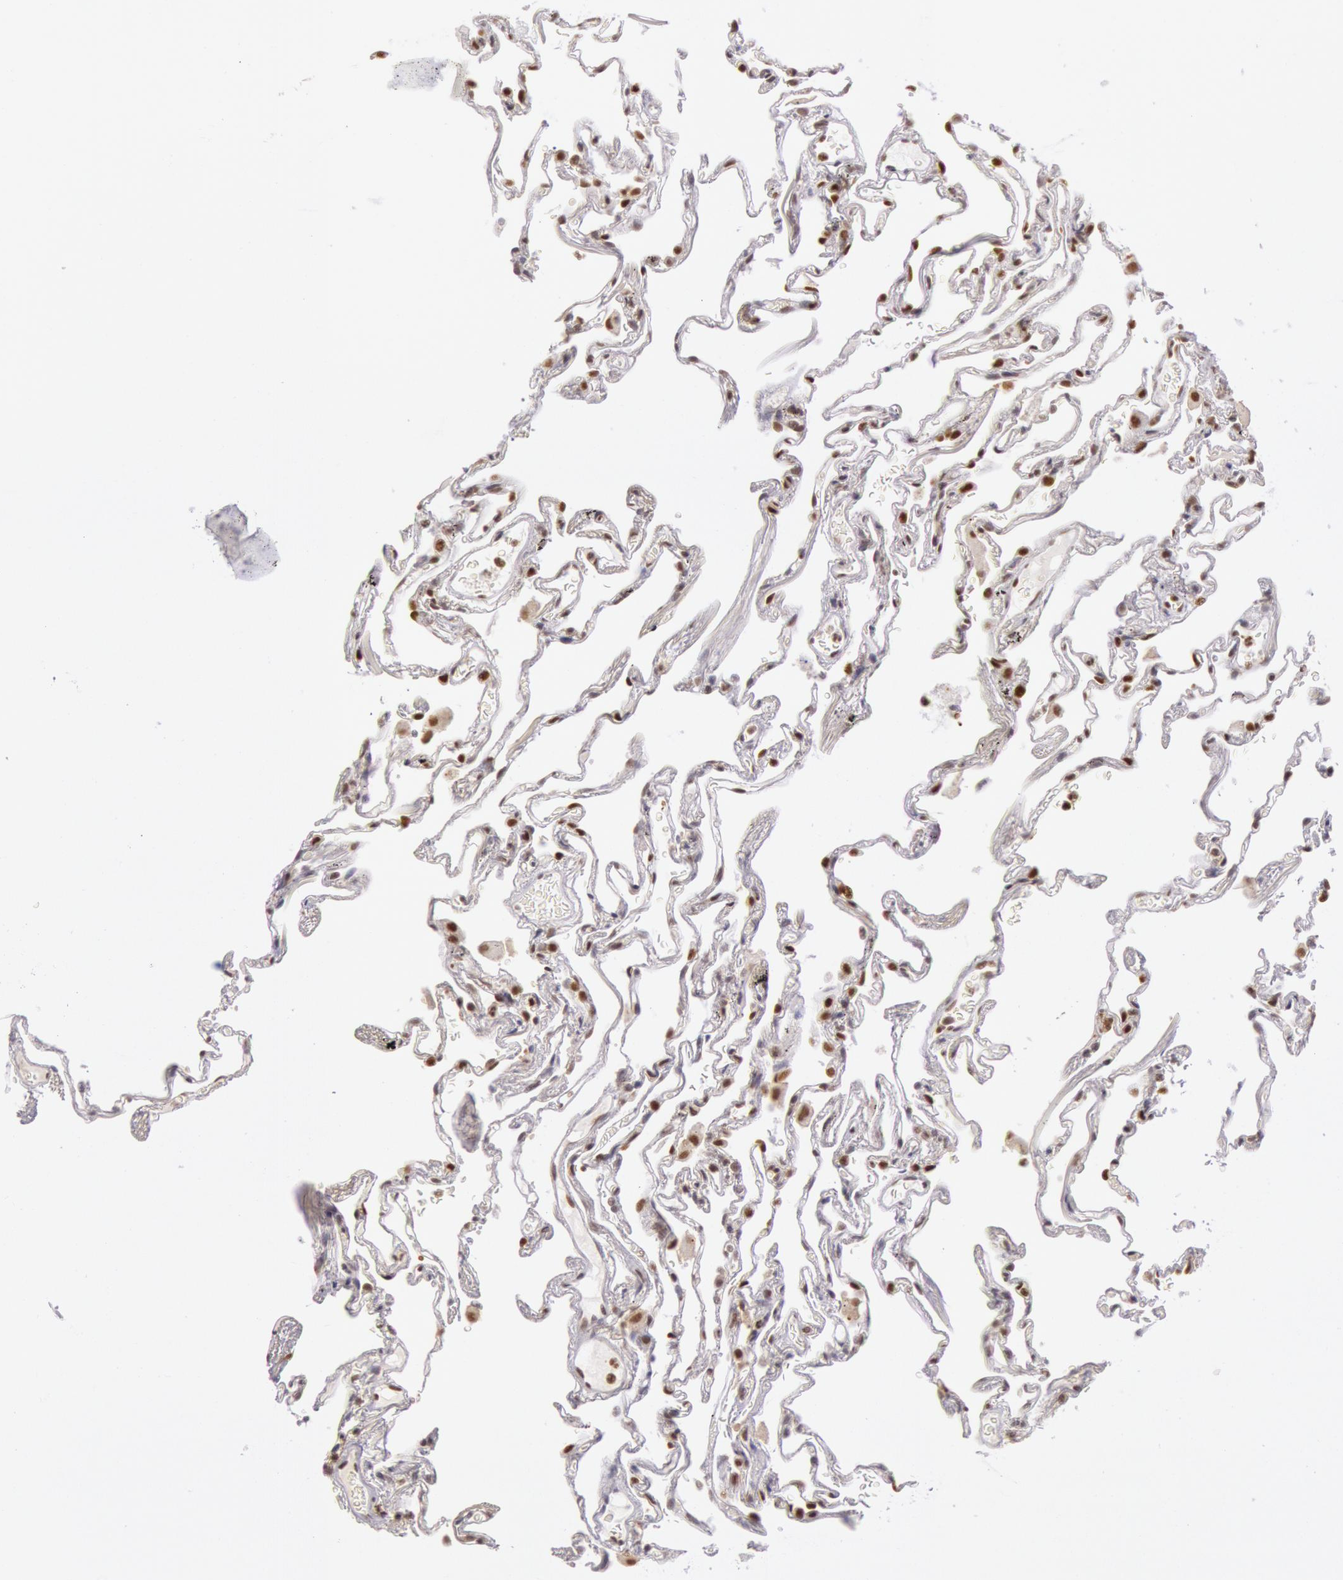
{"staining": {"intensity": "moderate", "quantity": ">75%", "location": "nuclear"}, "tissue": "lung", "cell_type": "Alveolar cells", "image_type": "normal", "snomed": [{"axis": "morphology", "description": "Normal tissue, NOS"}, {"axis": "morphology", "description": "Inflammation, NOS"}, {"axis": "topography", "description": "Lung"}], "caption": "Immunohistochemical staining of unremarkable human lung displays >75% levels of moderate nuclear protein staining in approximately >75% of alveolar cells. (brown staining indicates protein expression, while blue staining denotes nuclei).", "gene": "ESS2", "patient": {"sex": "male", "age": 69}}